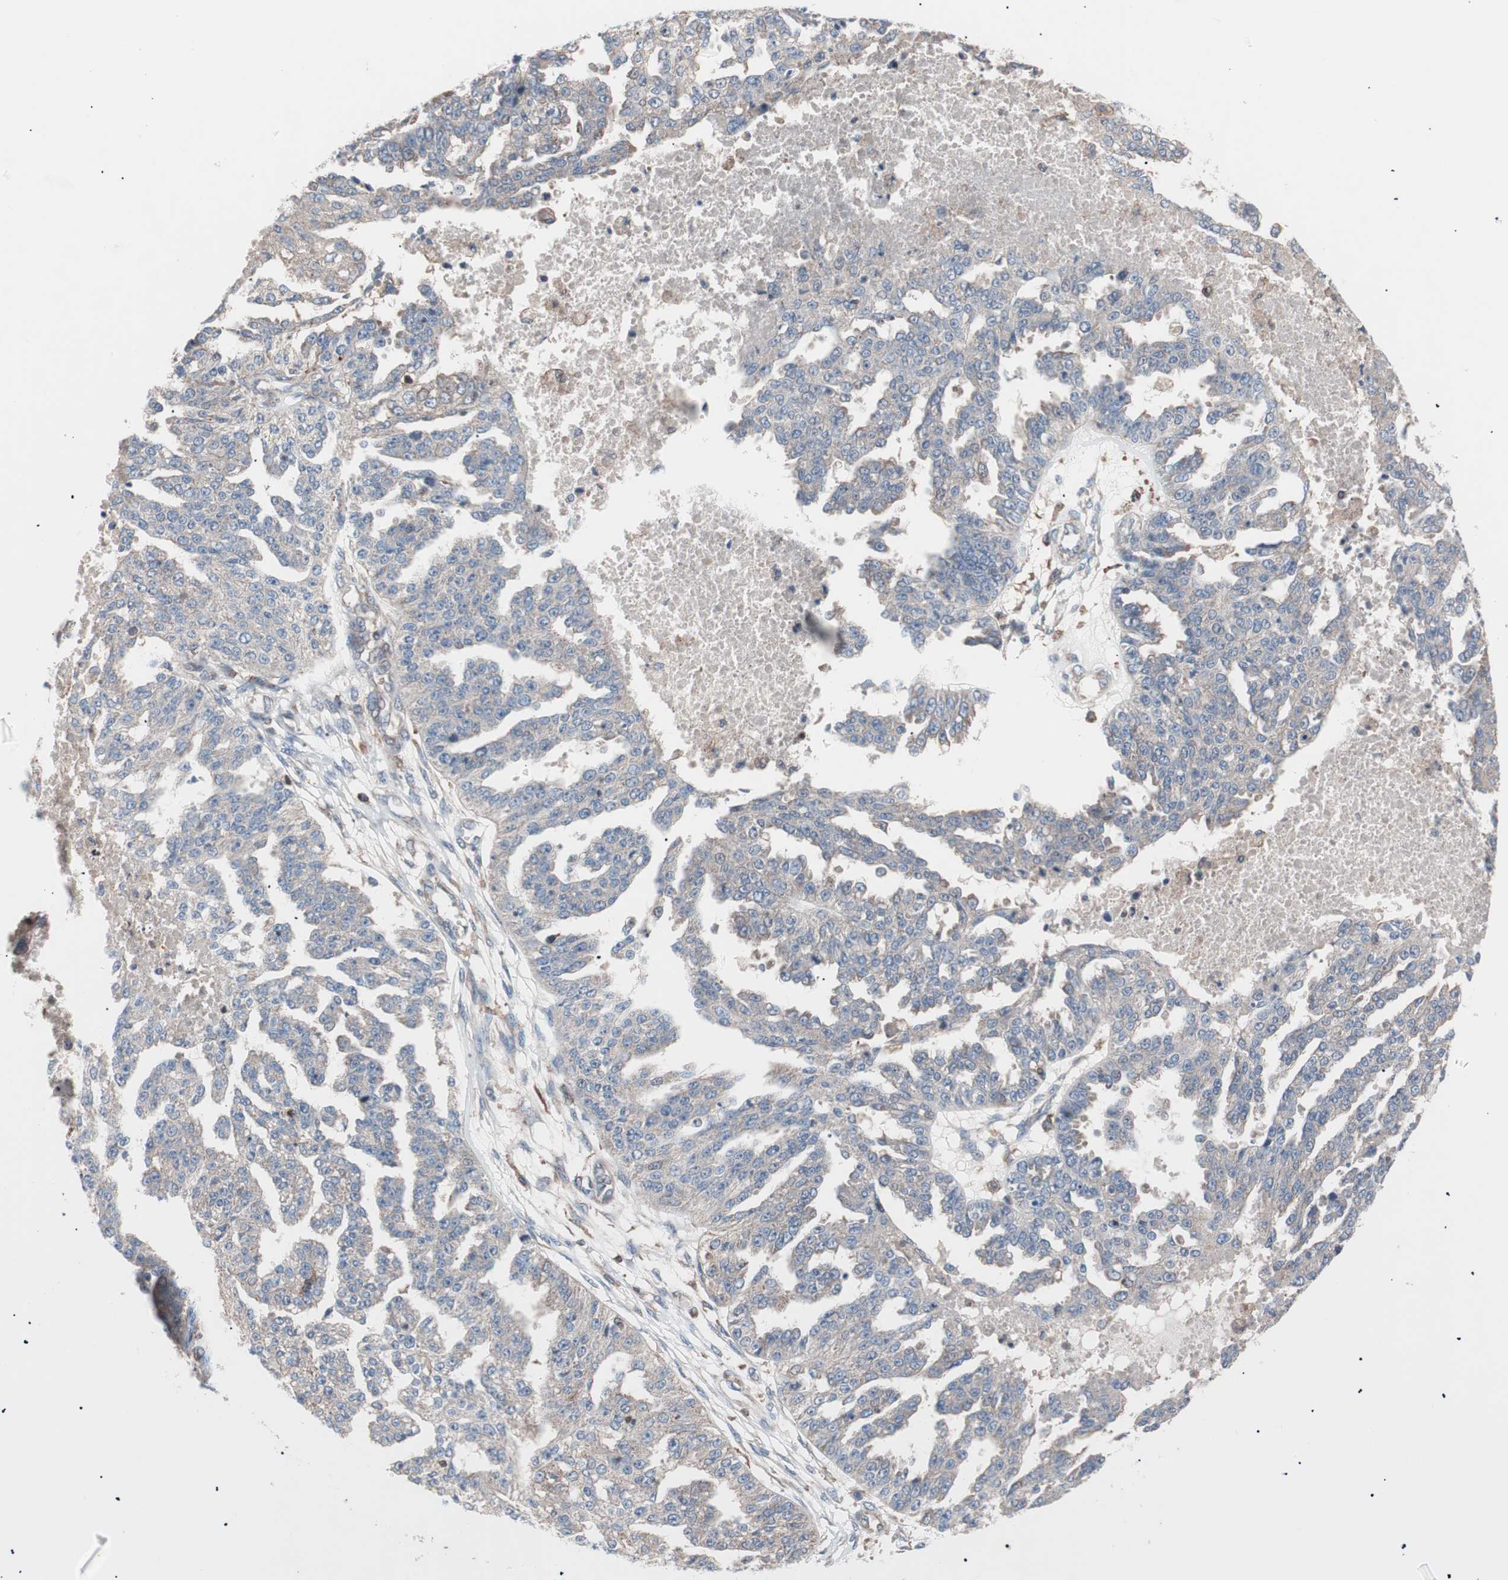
{"staining": {"intensity": "weak", "quantity": ">75%", "location": "cytoplasmic/membranous"}, "tissue": "ovarian cancer", "cell_type": "Tumor cells", "image_type": "cancer", "snomed": [{"axis": "morphology", "description": "Cystadenocarcinoma, serous, NOS"}, {"axis": "topography", "description": "Ovary"}], "caption": "Immunohistochemistry of human ovarian cancer exhibits low levels of weak cytoplasmic/membranous staining in approximately >75% of tumor cells. (IHC, brightfield microscopy, high magnification).", "gene": "PIK3R1", "patient": {"sex": "female", "age": 58}}